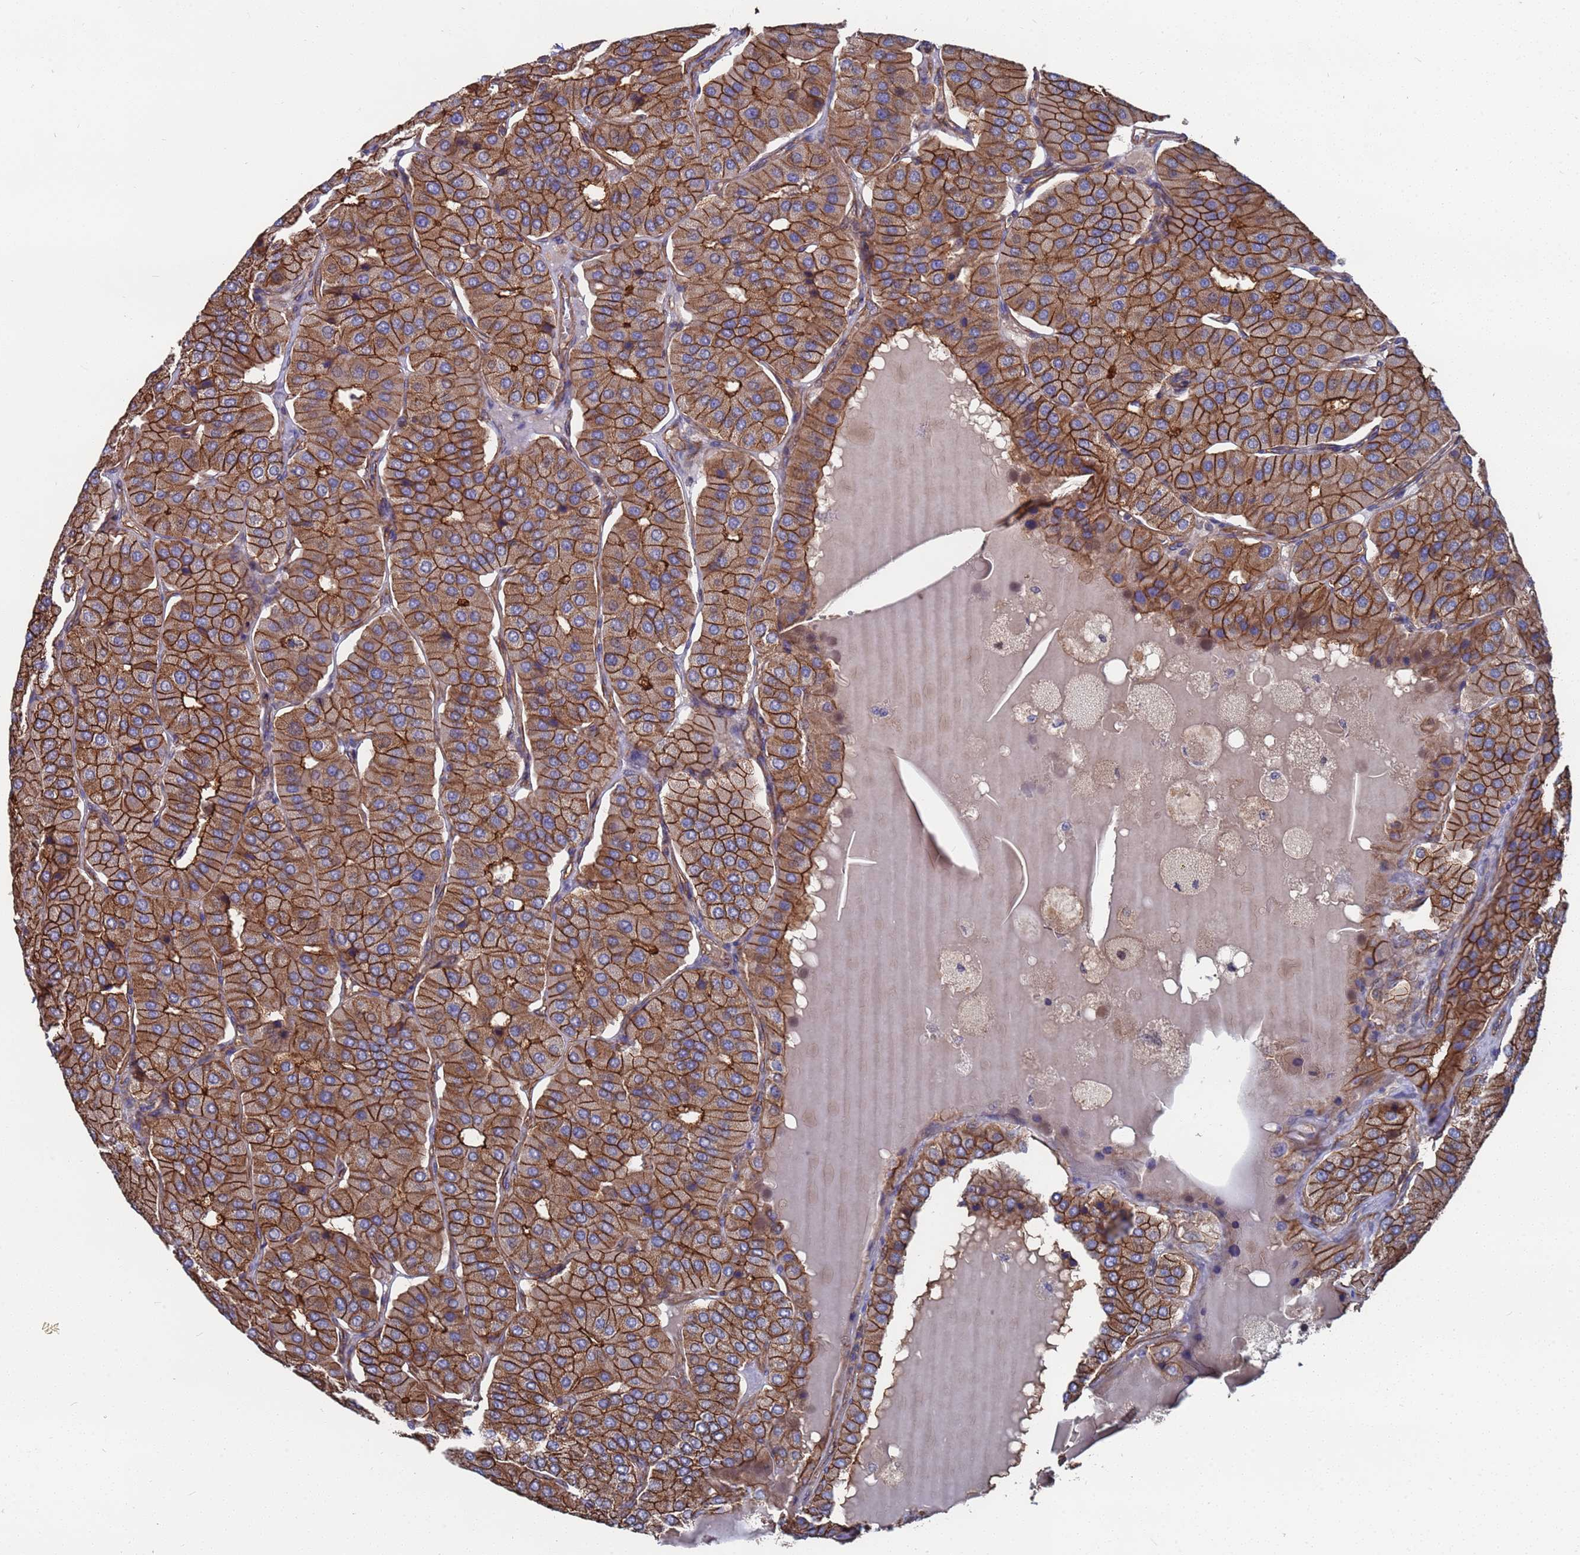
{"staining": {"intensity": "strong", "quantity": ">75%", "location": "cytoplasmic/membranous"}, "tissue": "parathyroid gland", "cell_type": "Glandular cells", "image_type": "normal", "snomed": [{"axis": "morphology", "description": "Normal tissue, NOS"}, {"axis": "morphology", "description": "Adenoma, NOS"}, {"axis": "topography", "description": "Parathyroid gland"}], "caption": "Strong cytoplasmic/membranous protein positivity is appreciated in approximately >75% of glandular cells in parathyroid gland. (Brightfield microscopy of DAB IHC at high magnification).", "gene": "NDUFAF6", "patient": {"sex": "female", "age": 86}}